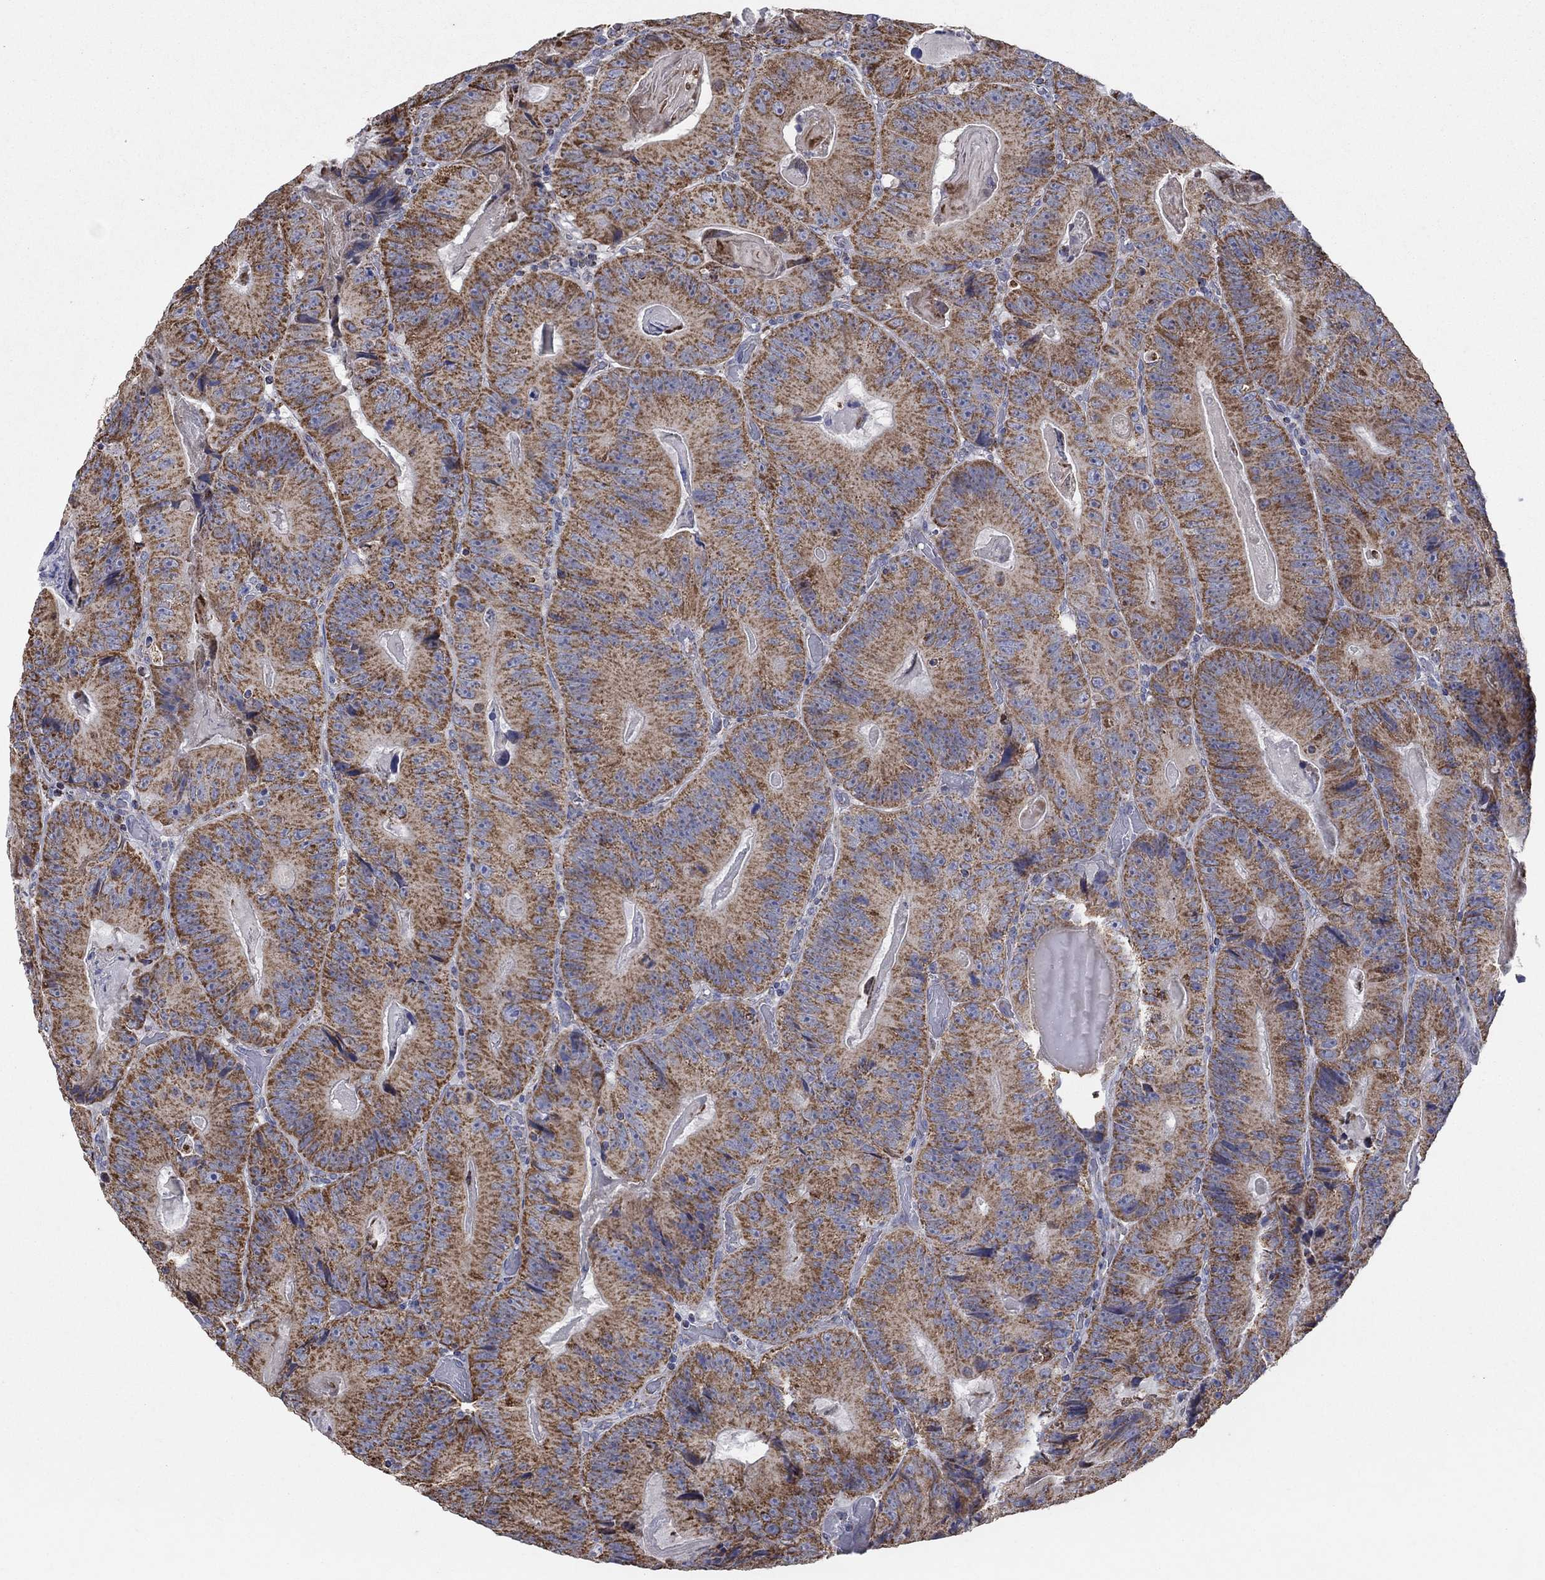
{"staining": {"intensity": "moderate", "quantity": ">75%", "location": "cytoplasmic/membranous"}, "tissue": "colorectal cancer", "cell_type": "Tumor cells", "image_type": "cancer", "snomed": [{"axis": "morphology", "description": "Adenocarcinoma, NOS"}, {"axis": "topography", "description": "Colon"}], "caption": "The micrograph exhibits immunohistochemical staining of colorectal cancer. There is moderate cytoplasmic/membranous expression is appreciated in about >75% of tumor cells.", "gene": "C9orf85", "patient": {"sex": "female", "age": 86}}